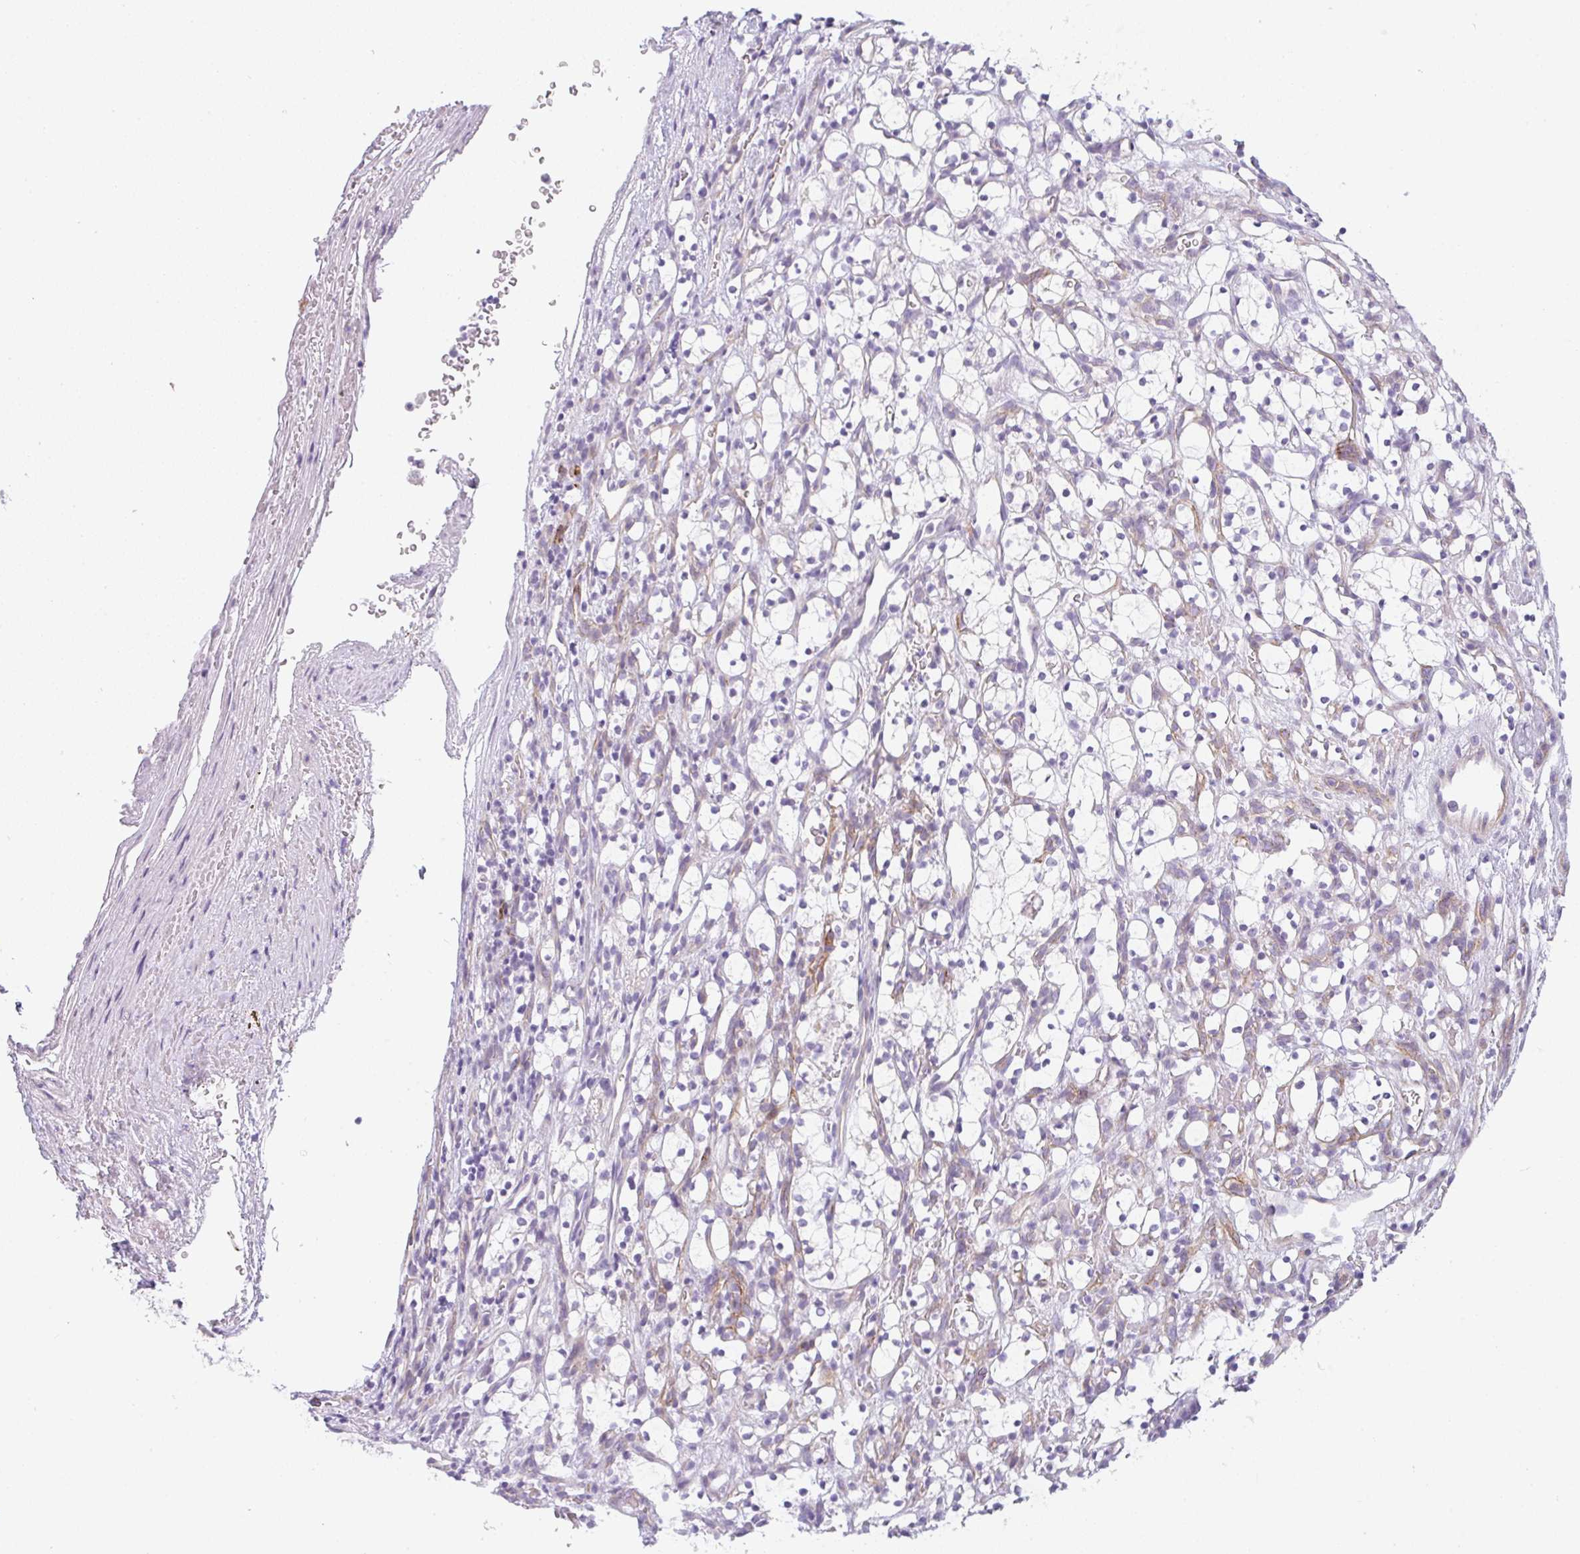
{"staining": {"intensity": "negative", "quantity": "none", "location": "none"}, "tissue": "renal cancer", "cell_type": "Tumor cells", "image_type": "cancer", "snomed": [{"axis": "morphology", "description": "Adenocarcinoma, NOS"}, {"axis": "topography", "description": "Kidney"}], "caption": "DAB (3,3'-diaminobenzidine) immunohistochemical staining of human renal cancer shows no significant positivity in tumor cells. (Brightfield microscopy of DAB IHC at high magnification).", "gene": "LPAR4", "patient": {"sex": "female", "age": 69}}